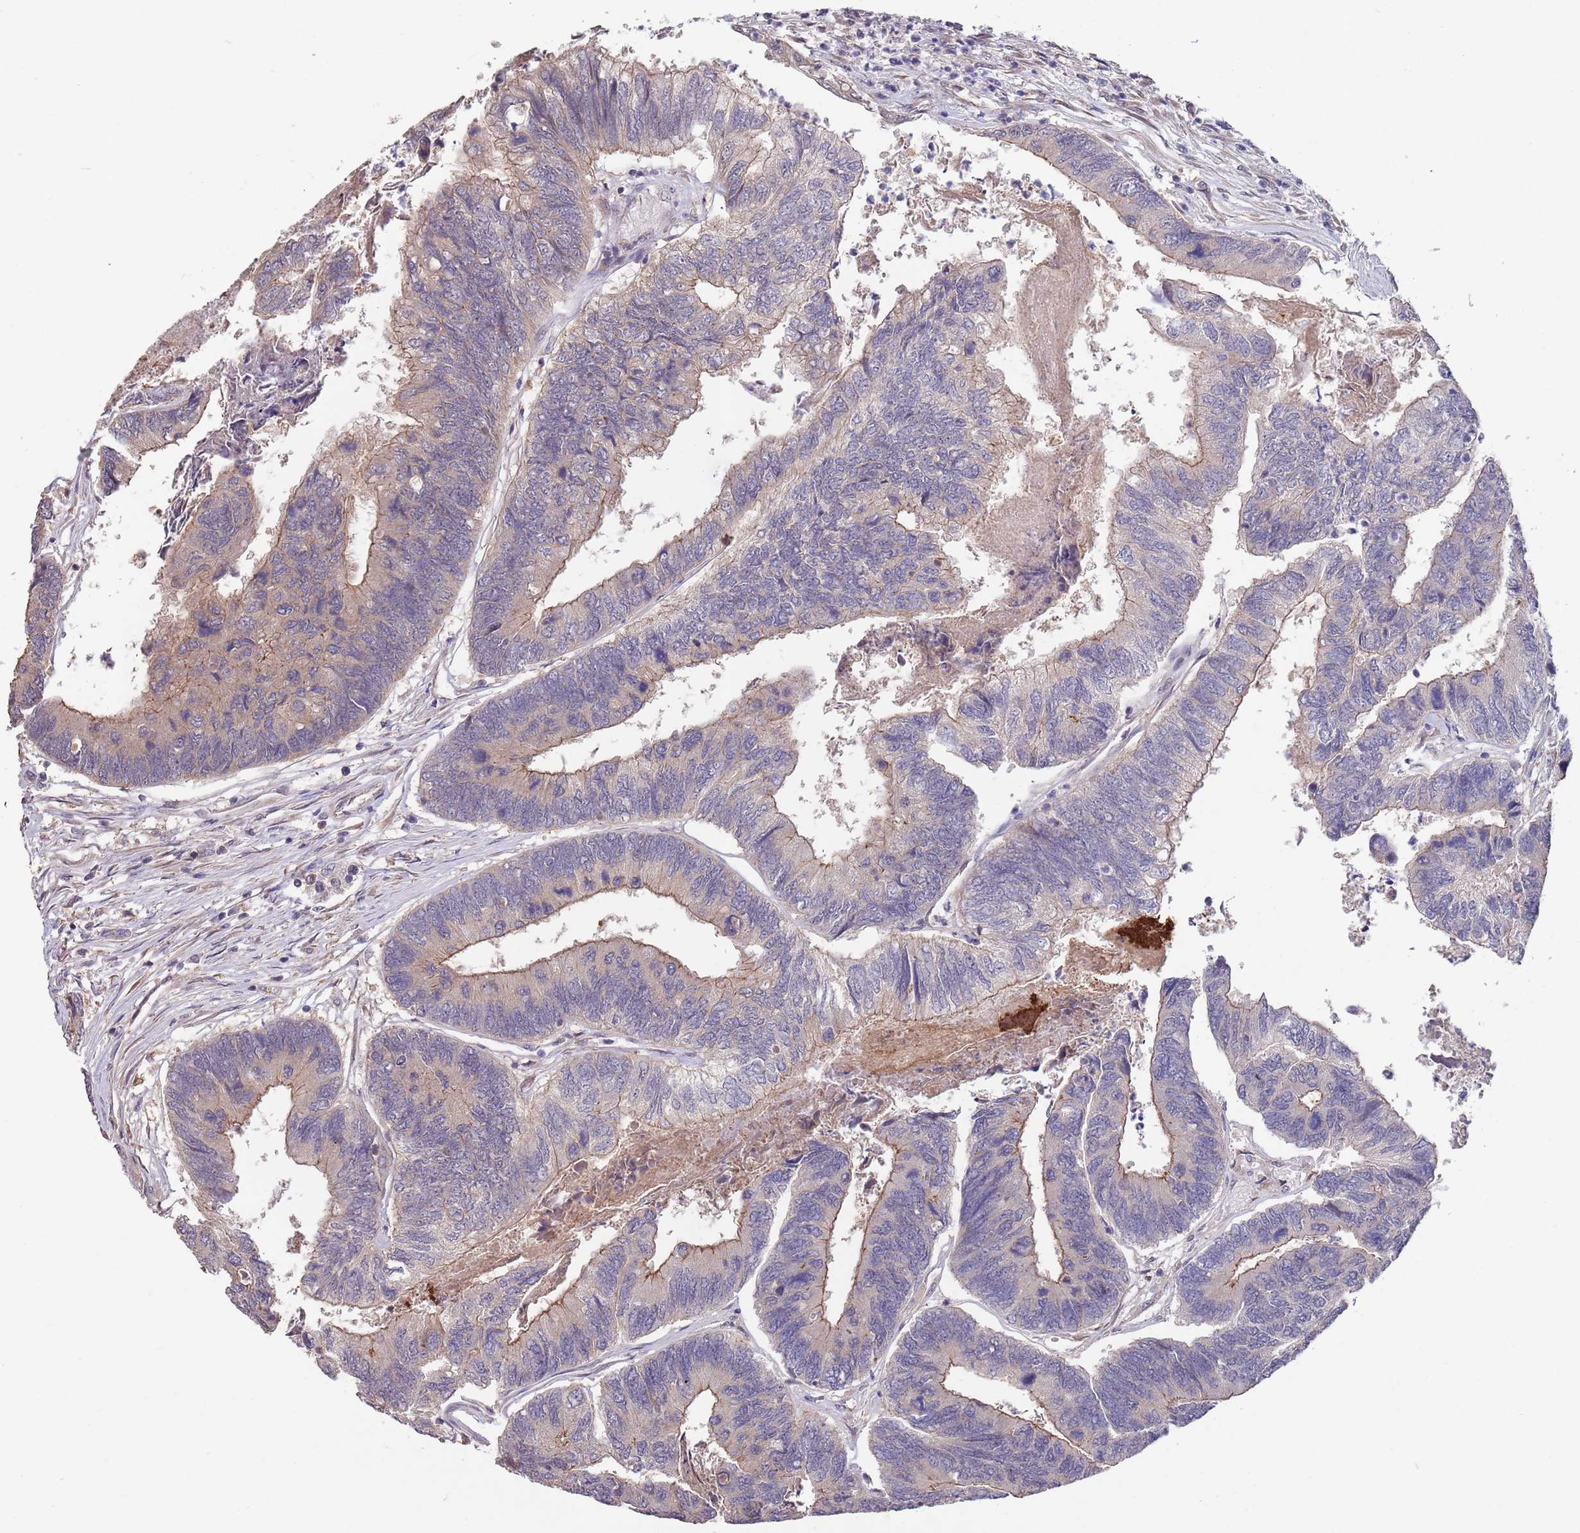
{"staining": {"intensity": "moderate", "quantity": "25%-75%", "location": "cytoplasmic/membranous"}, "tissue": "colorectal cancer", "cell_type": "Tumor cells", "image_type": "cancer", "snomed": [{"axis": "morphology", "description": "Adenocarcinoma, NOS"}, {"axis": "topography", "description": "Colon"}], "caption": "Moderate cytoplasmic/membranous staining is appreciated in about 25%-75% of tumor cells in colorectal adenocarcinoma.", "gene": "MARVELD2", "patient": {"sex": "female", "age": 67}}